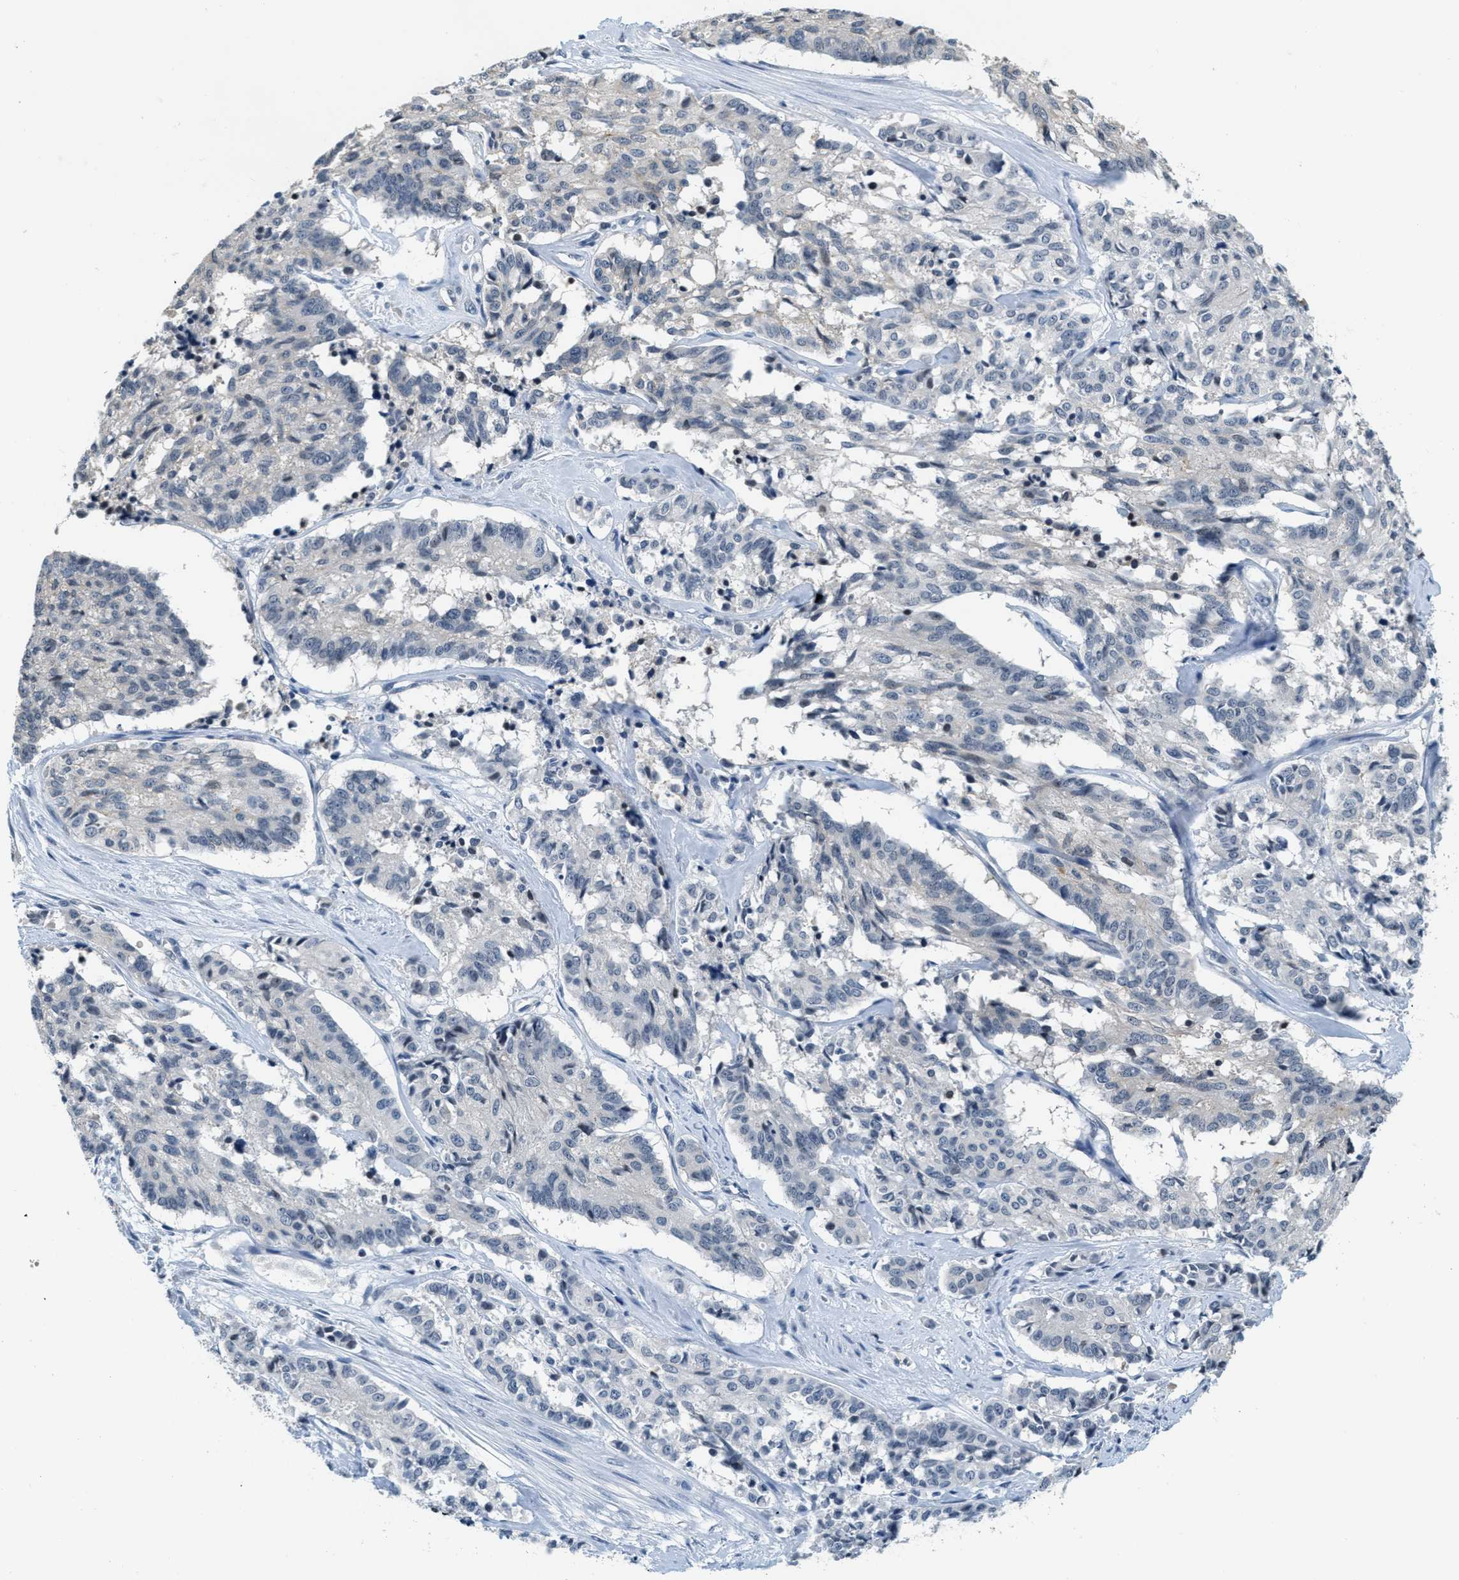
{"staining": {"intensity": "negative", "quantity": "none", "location": "none"}, "tissue": "cervical cancer", "cell_type": "Tumor cells", "image_type": "cancer", "snomed": [{"axis": "morphology", "description": "Squamous cell carcinoma, NOS"}, {"axis": "topography", "description": "Cervix"}], "caption": "This histopathology image is of squamous cell carcinoma (cervical) stained with immunohistochemistry to label a protein in brown with the nuclei are counter-stained blue. There is no staining in tumor cells. (IHC, brightfield microscopy, high magnification).", "gene": "CA4", "patient": {"sex": "female", "age": 35}}